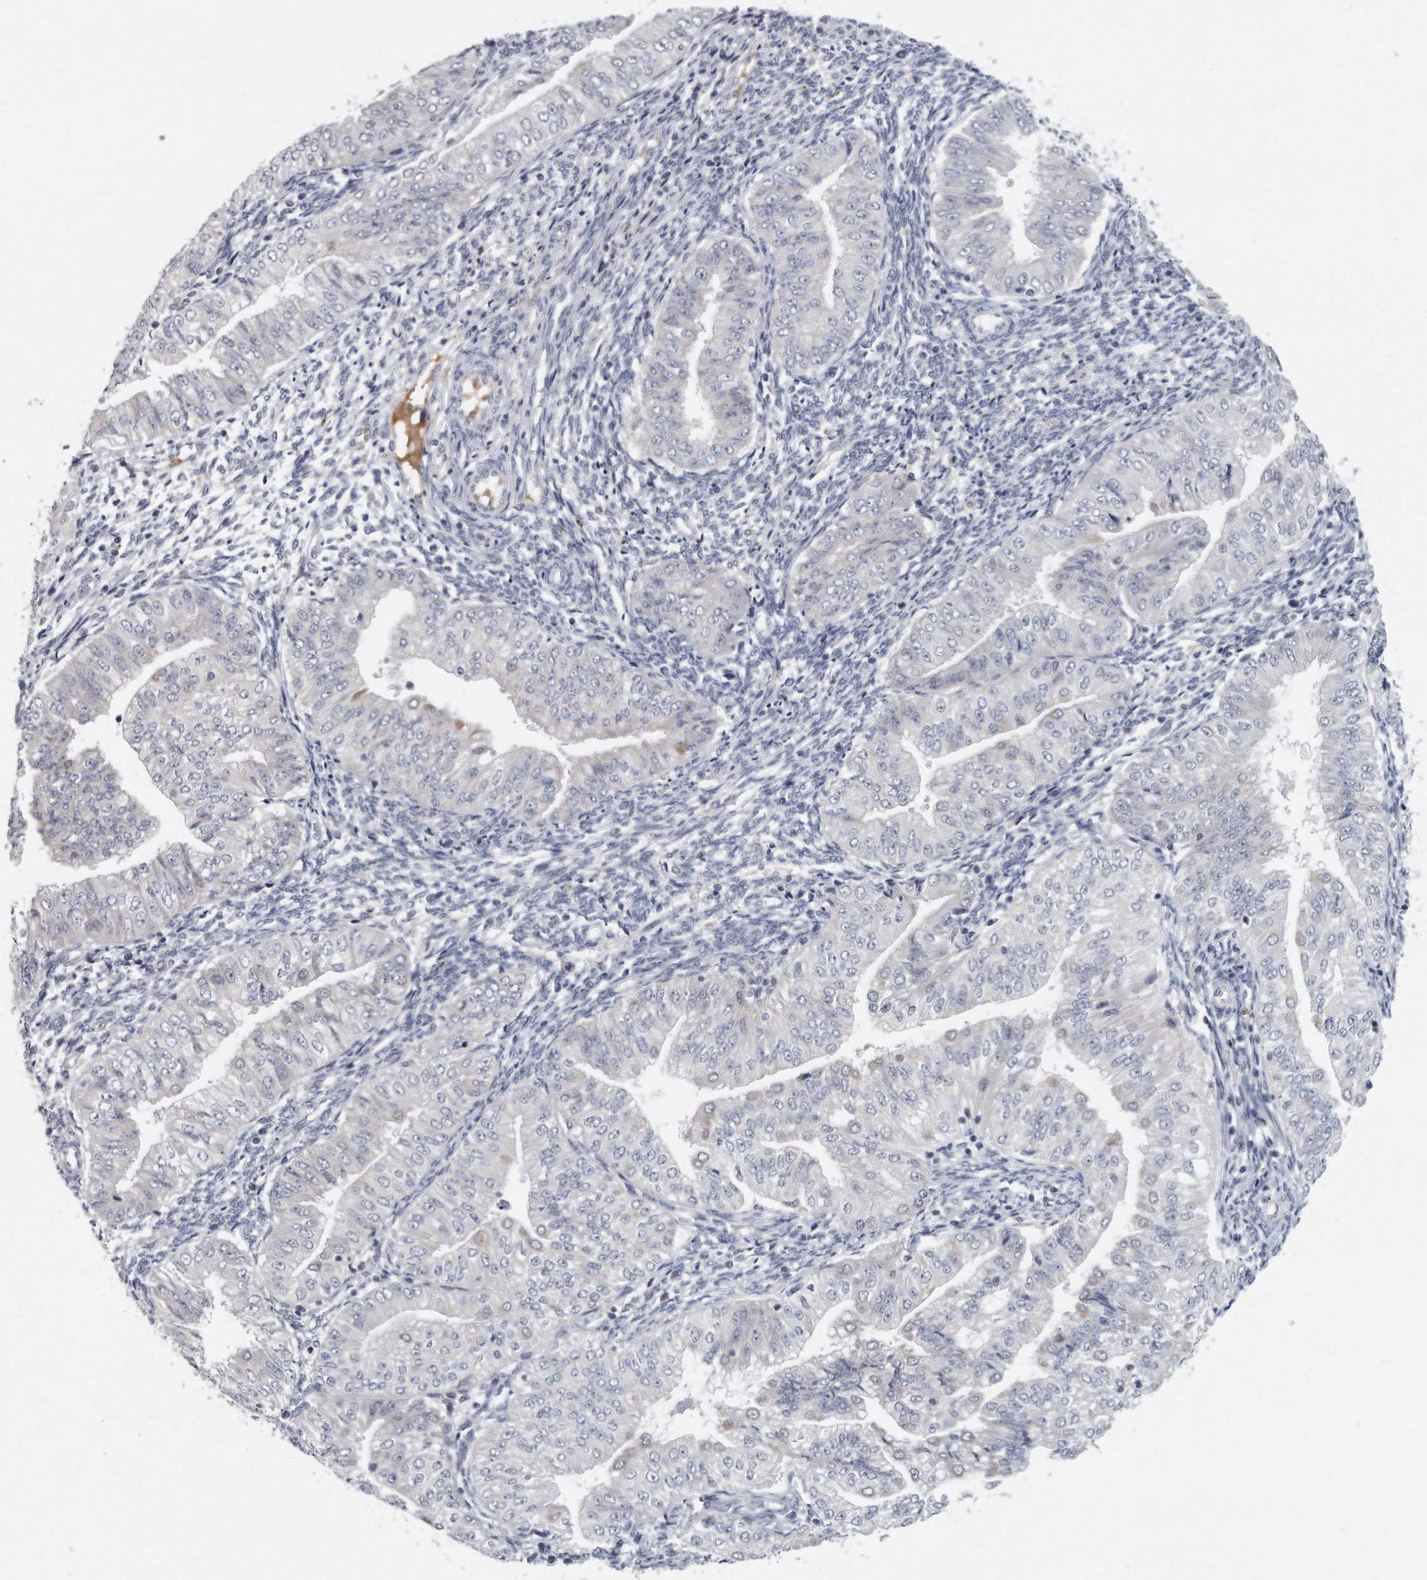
{"staining": {"intensity": "negative", "quantity": "none", "location": "none"}, "tissue": "endometrial cancer", "cell_type": "Tumor cells", "image_type": "cancer", "snomed": [{"axis": "morphology", "description": "Normal tissue, NOS"}, {"axis": "morphology", "description": "Adenocarcinoma, NOS"}, {"axis": "topography", "description": "Endometrium"}], "caption": "Immunohistochemistry (IHC) of human endometrial cancer (adenocarcinoma) demonstrates no staining in tumor cells.", "gene": "PLEKHA6", "patient": {"sex": "female", "age": 53}}